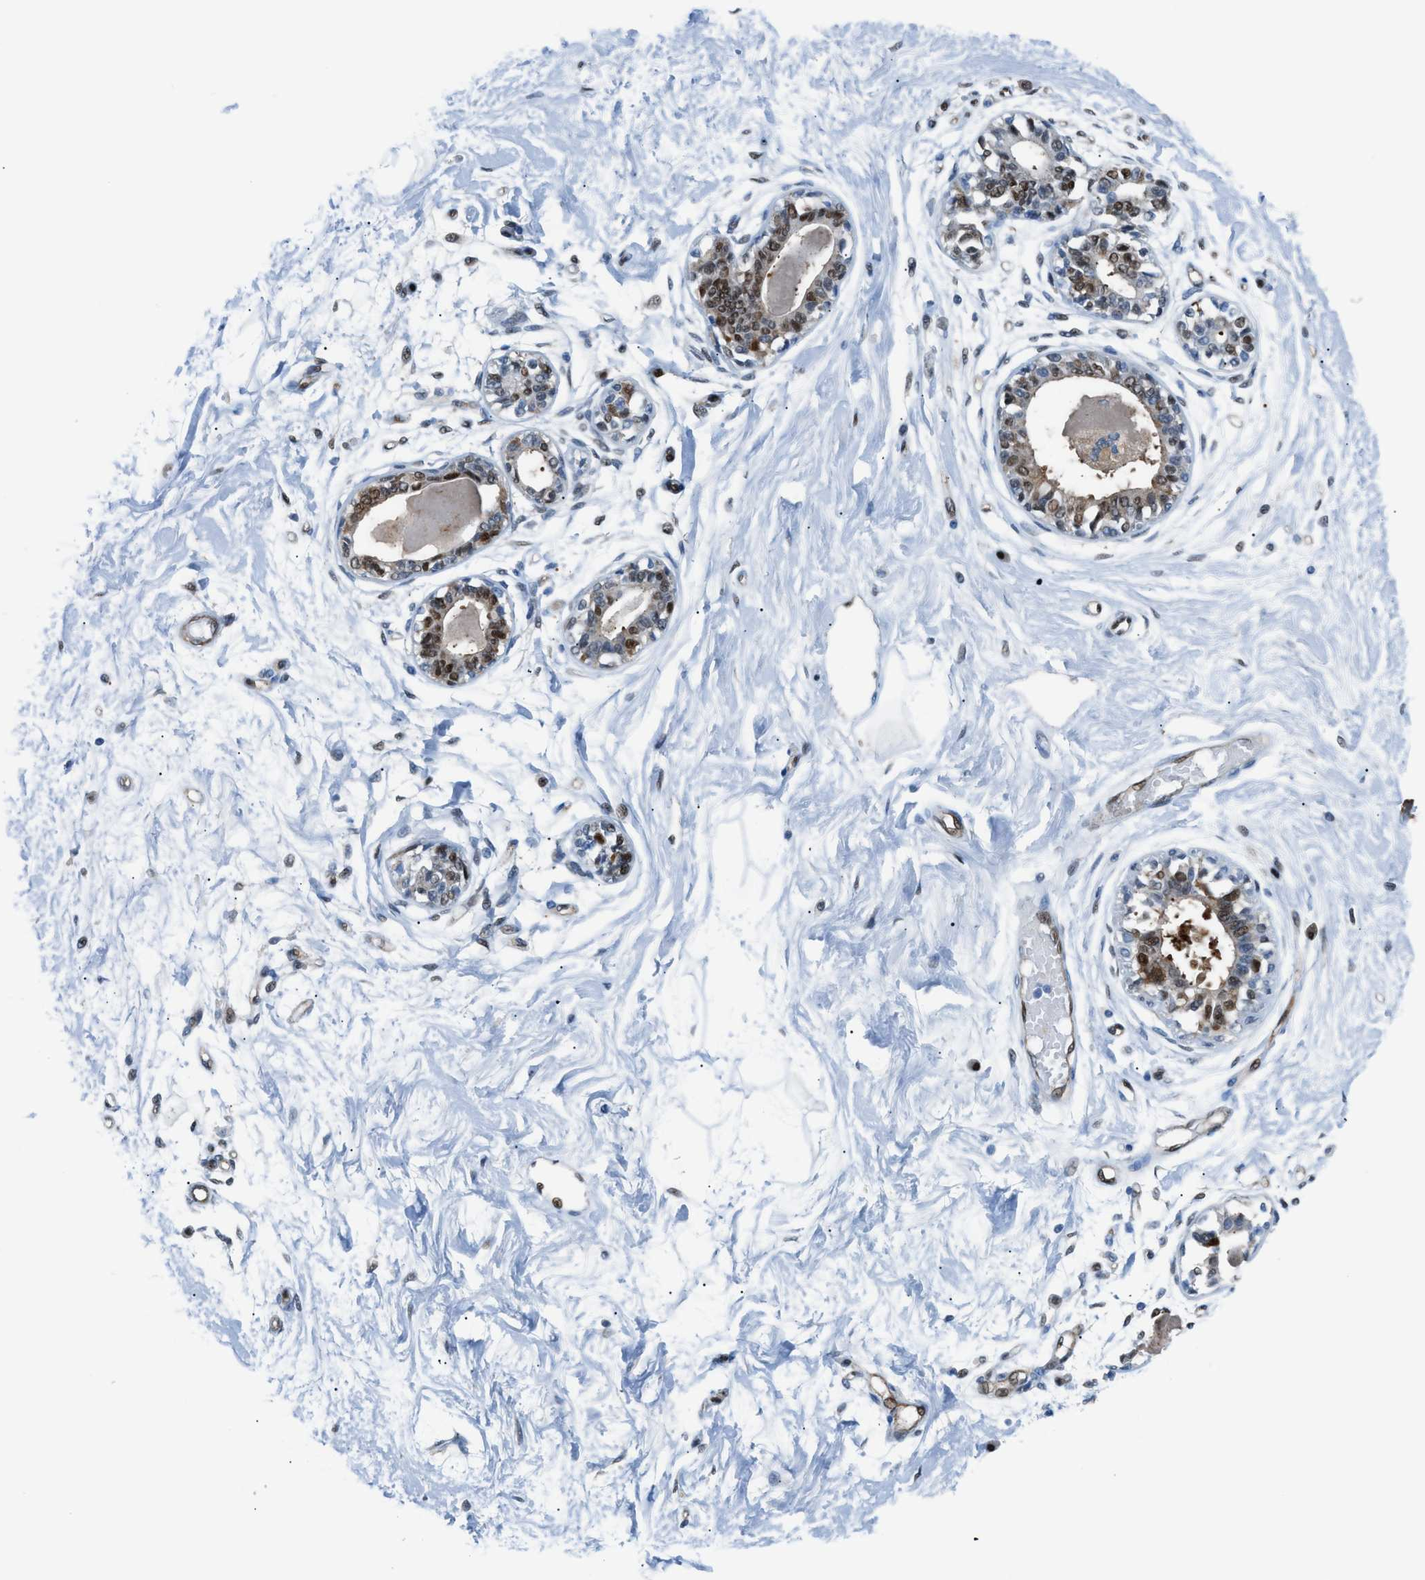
{"staining": {"intensity": "negative", "quantity": "none", "location": "none"}, "tissue": "breast", "cell_type": "Adipocytes", "image_type": "normal", "snomed": [{"axis": "morphology", "description": "Normal tissue, NOS"}, {"axis": "topography", "description": "Breast"}], "caption": "Adipocytes are negative for protein expression in normal human breast. (Stains: DAB (3,3'-diaminobenzidine) immunohistochemistry with hematoxylin counter stain, Microscopy: brightfield microscopy at high magnification).", "gene": "YWHAE", "patient": {"sex": "female", "age": 45}}